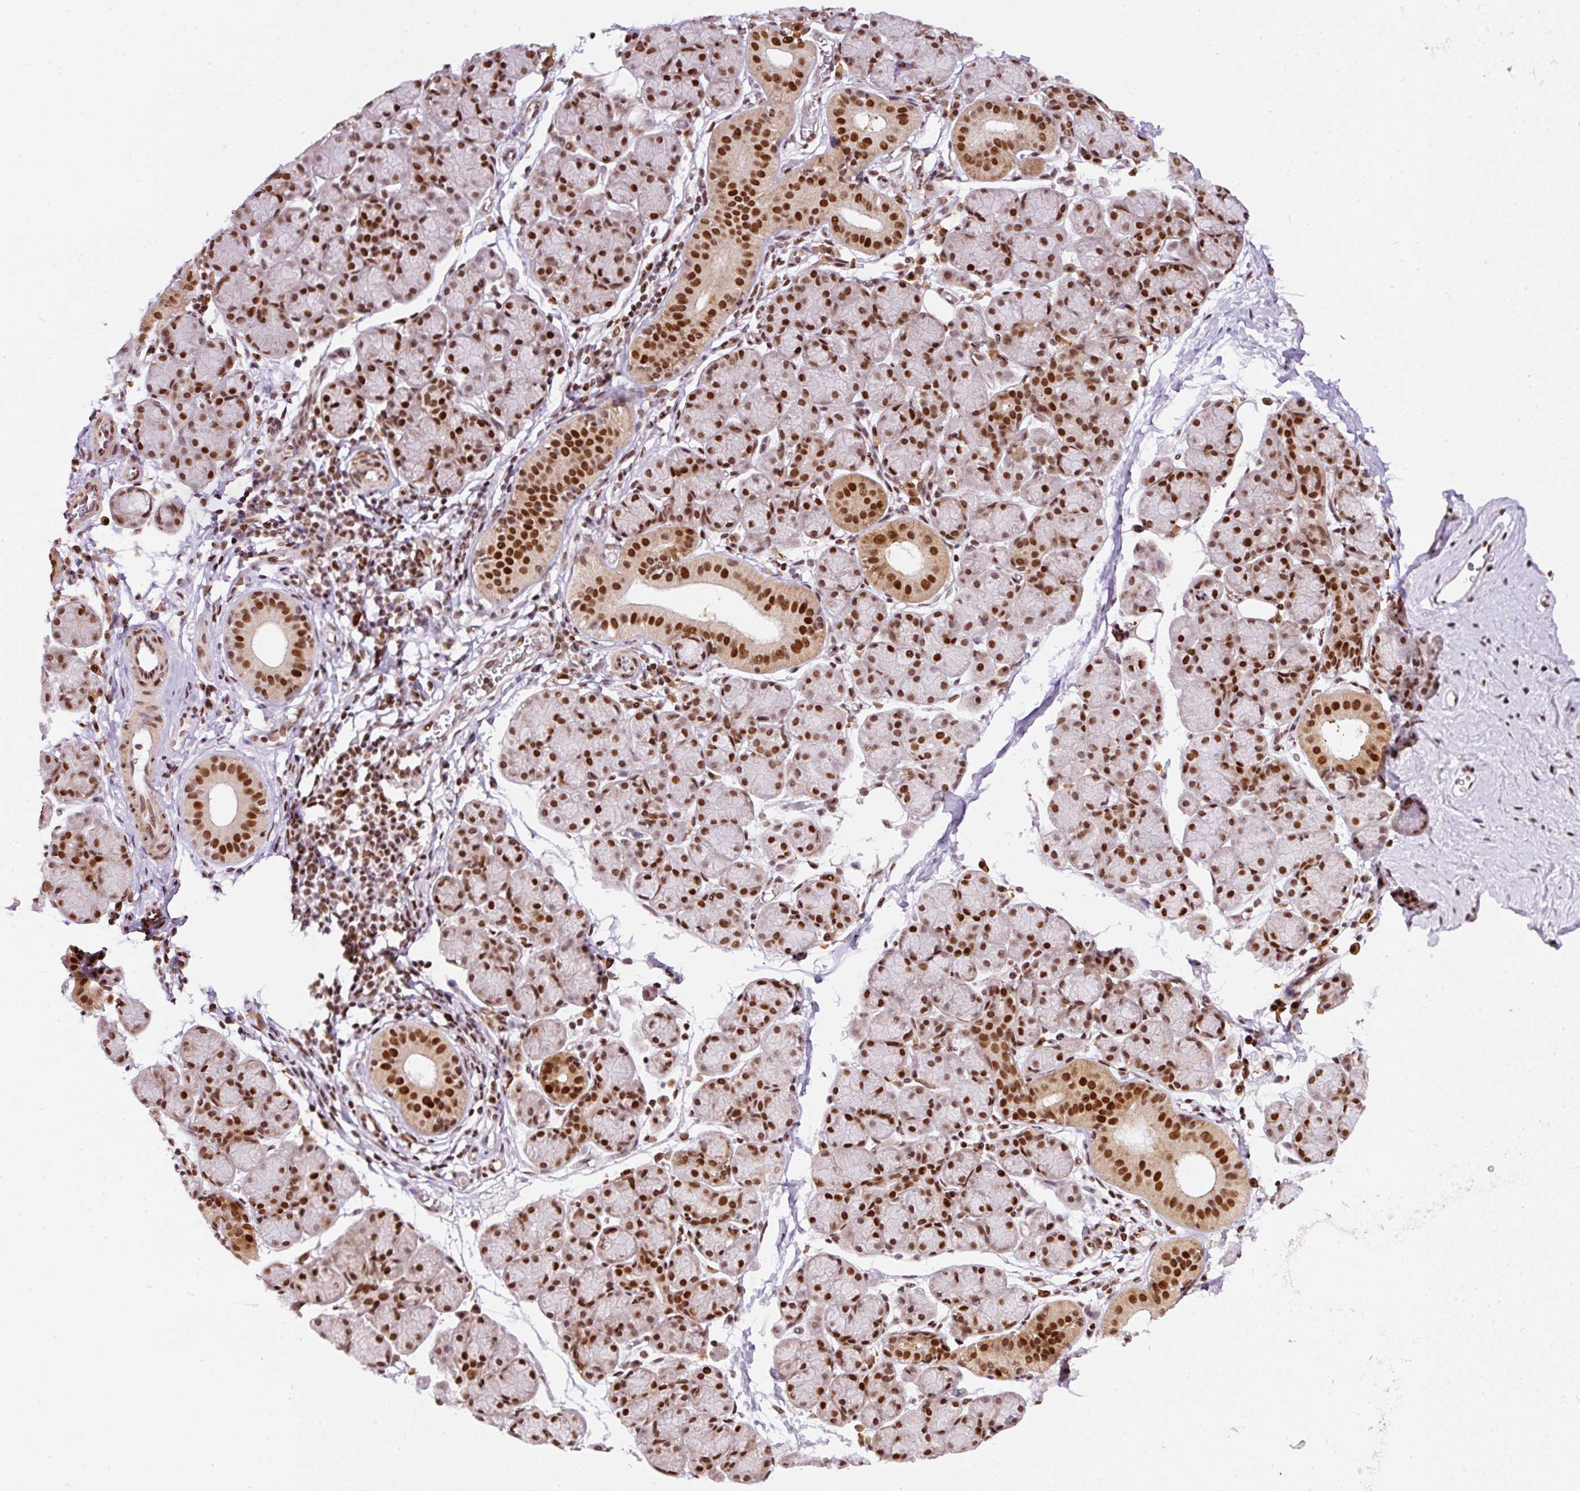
{"staining": {"intensity": "strong", "quantity": ">75%", "location": "nuclear"}, "tissue": "salivary gland", "cell_type": "Glandular cells", "image_type": "normal", "snomed": [{"axis": "morphology", "description": "Normal tissue, NOS"}, {"axis": "morphology", "description": "Inflammation, NOS"}, {"axis": "topography", "description": "Lymph node"}, {"axis": "topography", "description": "Salivary gland"}], "caption": "Glandular cells reveal high levels of strong nuclear positivity in approximately >75% of cells in benign salivary gland.", "gene": "HNRNPC", "patient": {"sex": "male", "age": 3}}